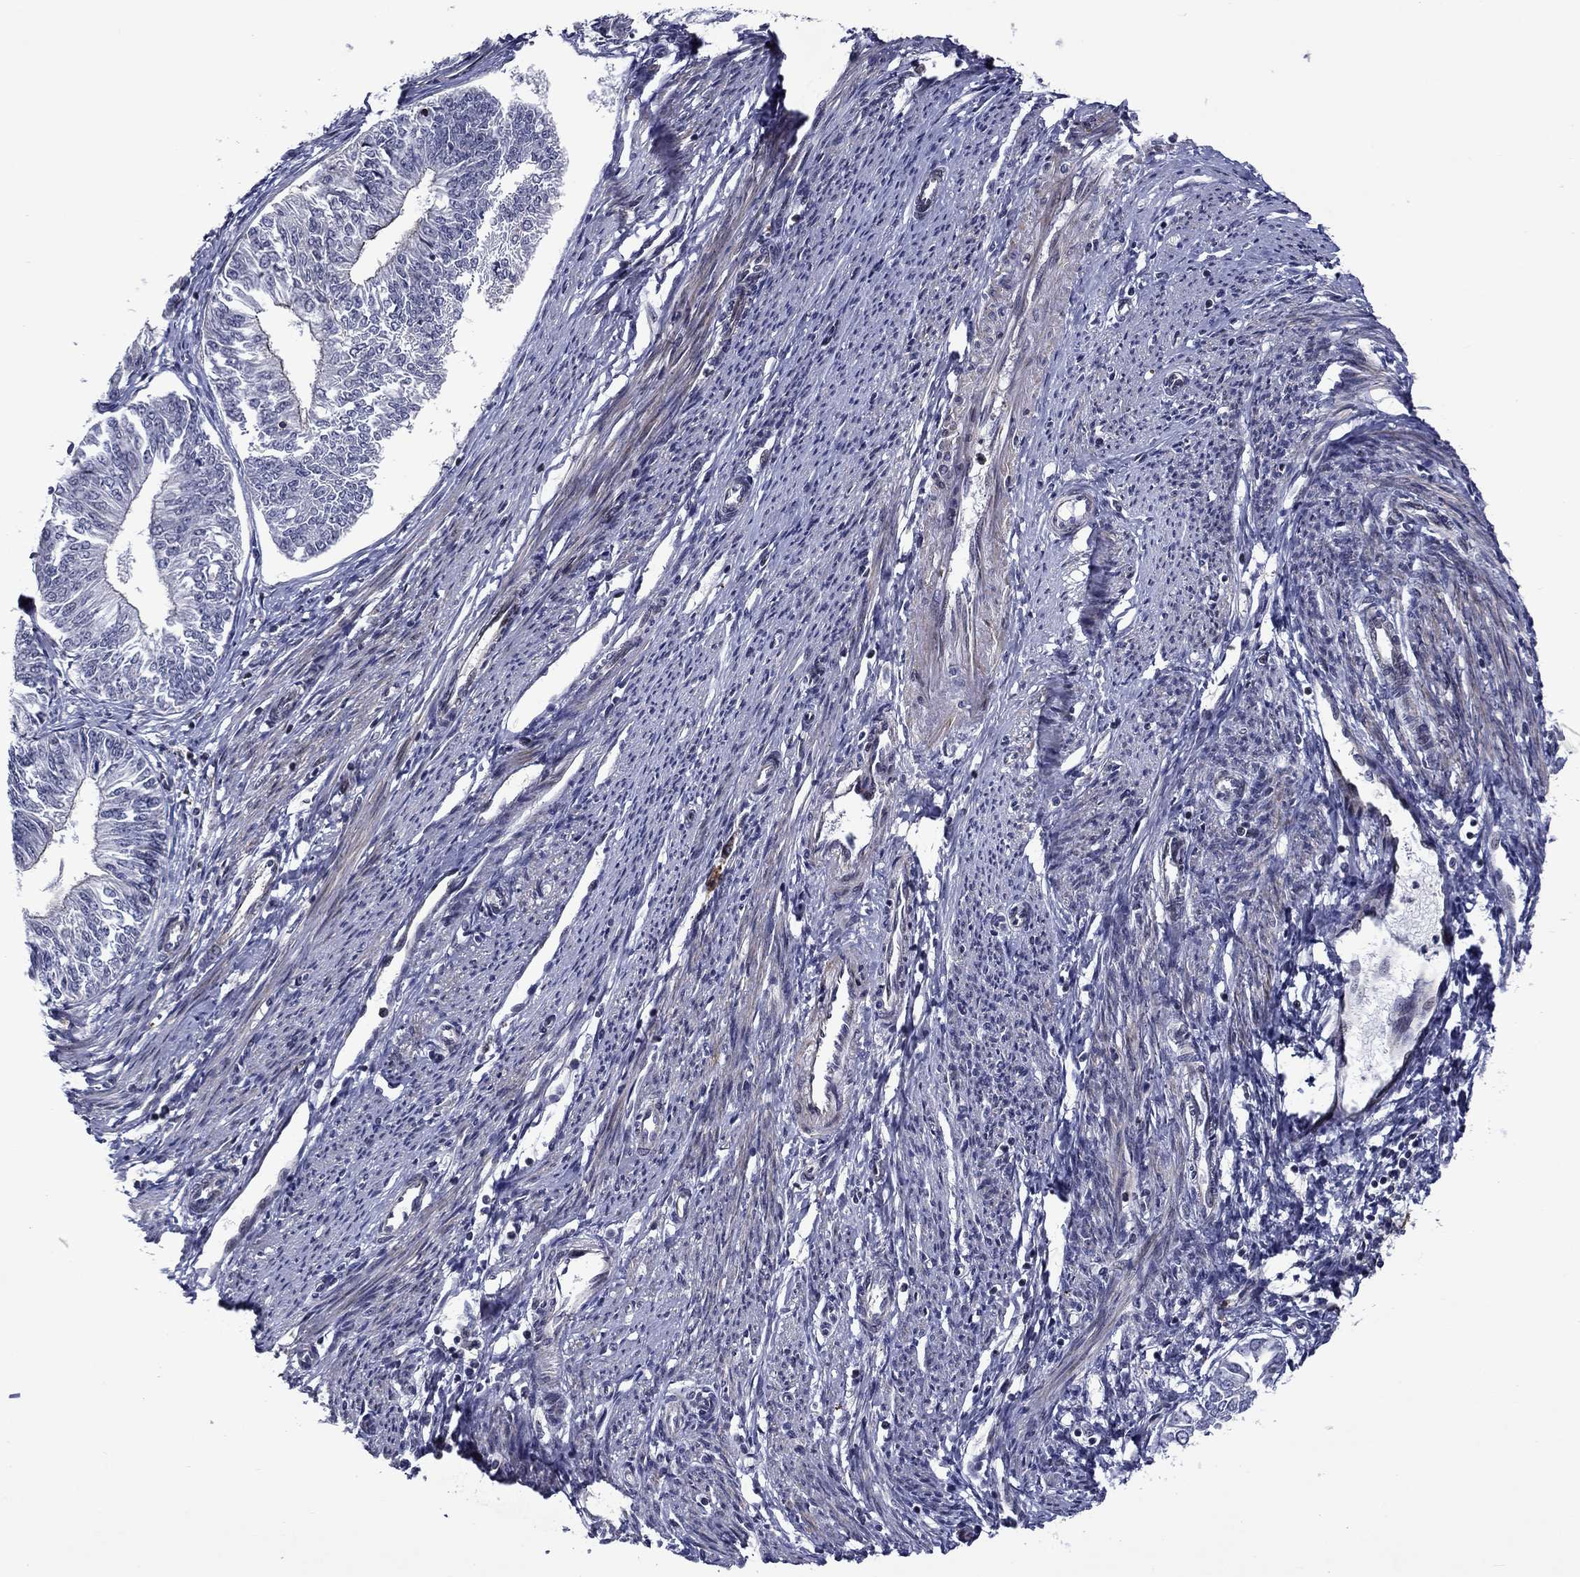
{"staining": {"intensity": "negative", "quantity": "none", "location": "none"}, "tissue": "endometrial cancer", "cell_type": "Tumor cells", "image_type": "cancer", "snomed": [{"axis": "morphology", "description": "Adenocarcinoma, NOS"}, {"axis": "topography", "description": "Endometrium"}], "caption": "Tumor cells are negative for brown protein staining in endometrial cancer (adenocarcinoma). (Brightfield microscopy of DAB (3,3'-diaminobenzidine) immunohistochemistry at high magnification).", "gene": "B3GAT1", "patient": {"sex": "female", "age": 58}}